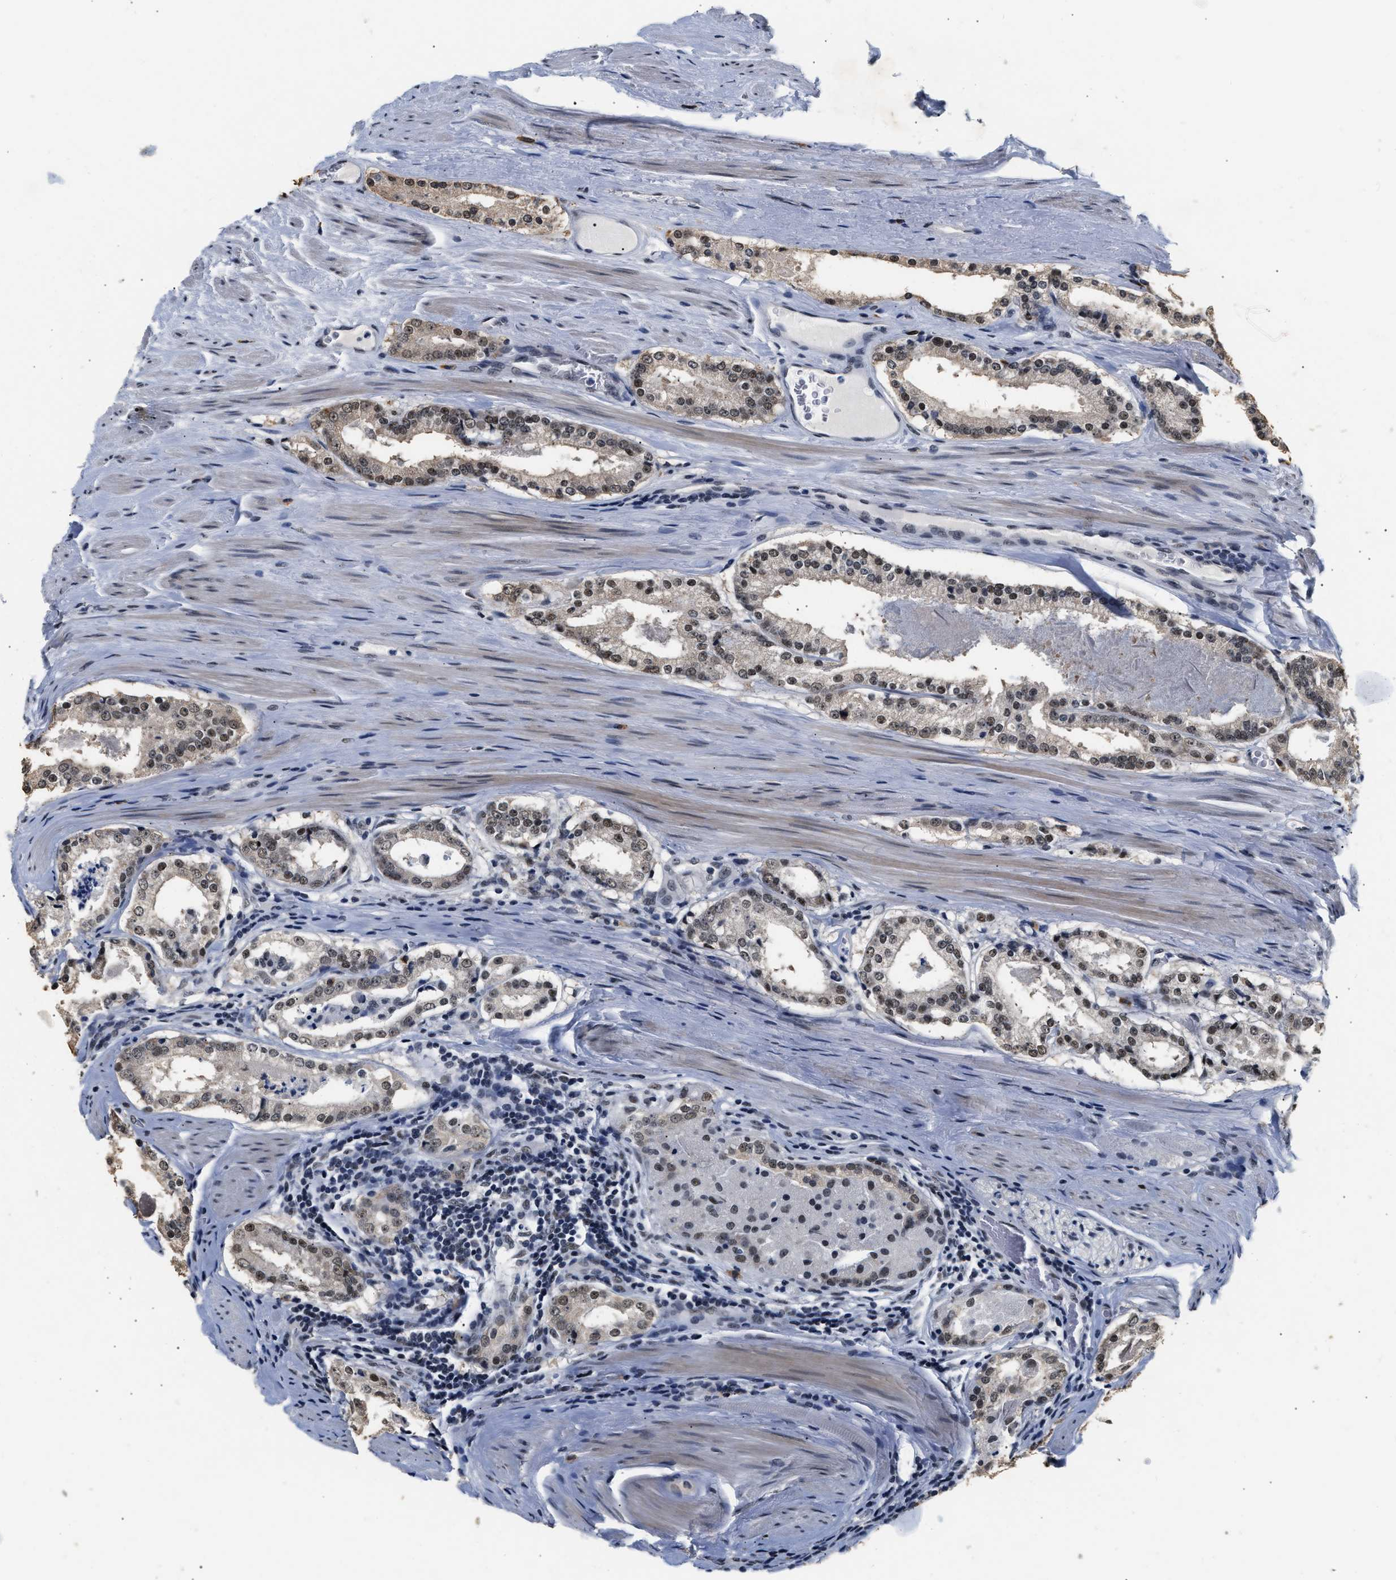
{"staining": {"intensity": "weak", "quantity": ">75%", "location": "nuclear"}, "tissue": "prostate cancer", "cell_type": "Tumor cells", "image_type": "cancer", "snomed": [{"axis": "morphology", "description": "Adenocarcinoma, Low grade"}, {"axis": "topography", "description": "Prostate"}], "caption": "The micrograph displays staining of prostate cancer (adenocarcinoma (low-grade)), revealing weak nuclear protein expression (brown color) within tumor cells. The protein is stained brown, and the nuclei are stained in blue (DAB IHC with brightfield microscopy, high magnification).", "gene": "THOC1", "patient": {"sex": "male", "age": 63}}